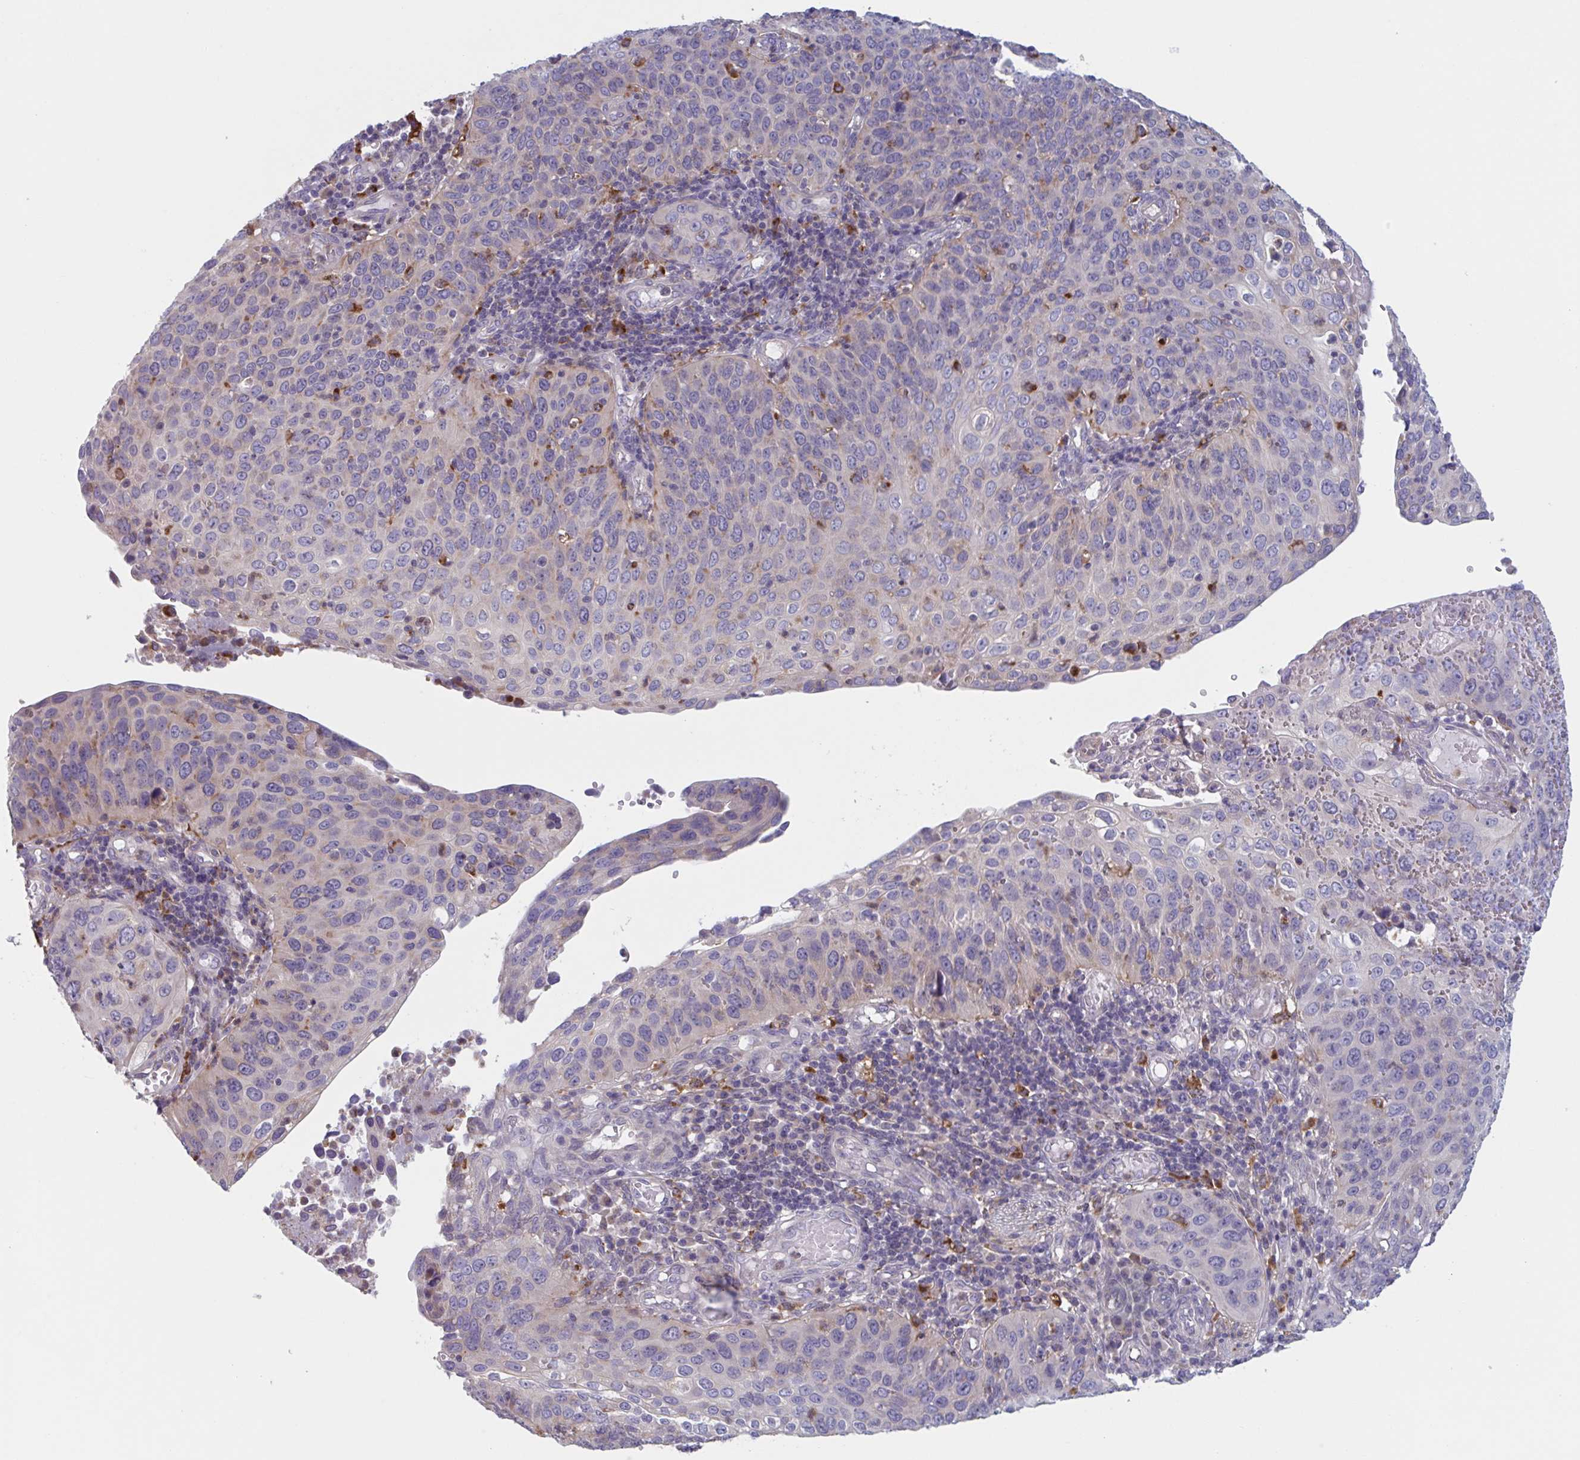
{"staining": {"intensity": "negative", "quantity": "none", "location": "none"}, "tissue": "cervical cancer", "cell_type": "Tumor cells", "image_type": "cancer", "snomed": [{"axis": "morphology", "description": "Squamous cell carcinoma, NOS"}, {"axis": "topography", "description": "Cervix"}], "caption": "The histopathology image demonstrates no staining of tumor cells in cervical squamous cell carcinoma. (Stains: DAB (3,3'-diaminobenzidine) IHC with hematoxylin counter stain, Microscopy: brightfield microscopy at high magnification).", "gene": "NIPSNAP1", "patient": {"sex": "female", "age": 36}}